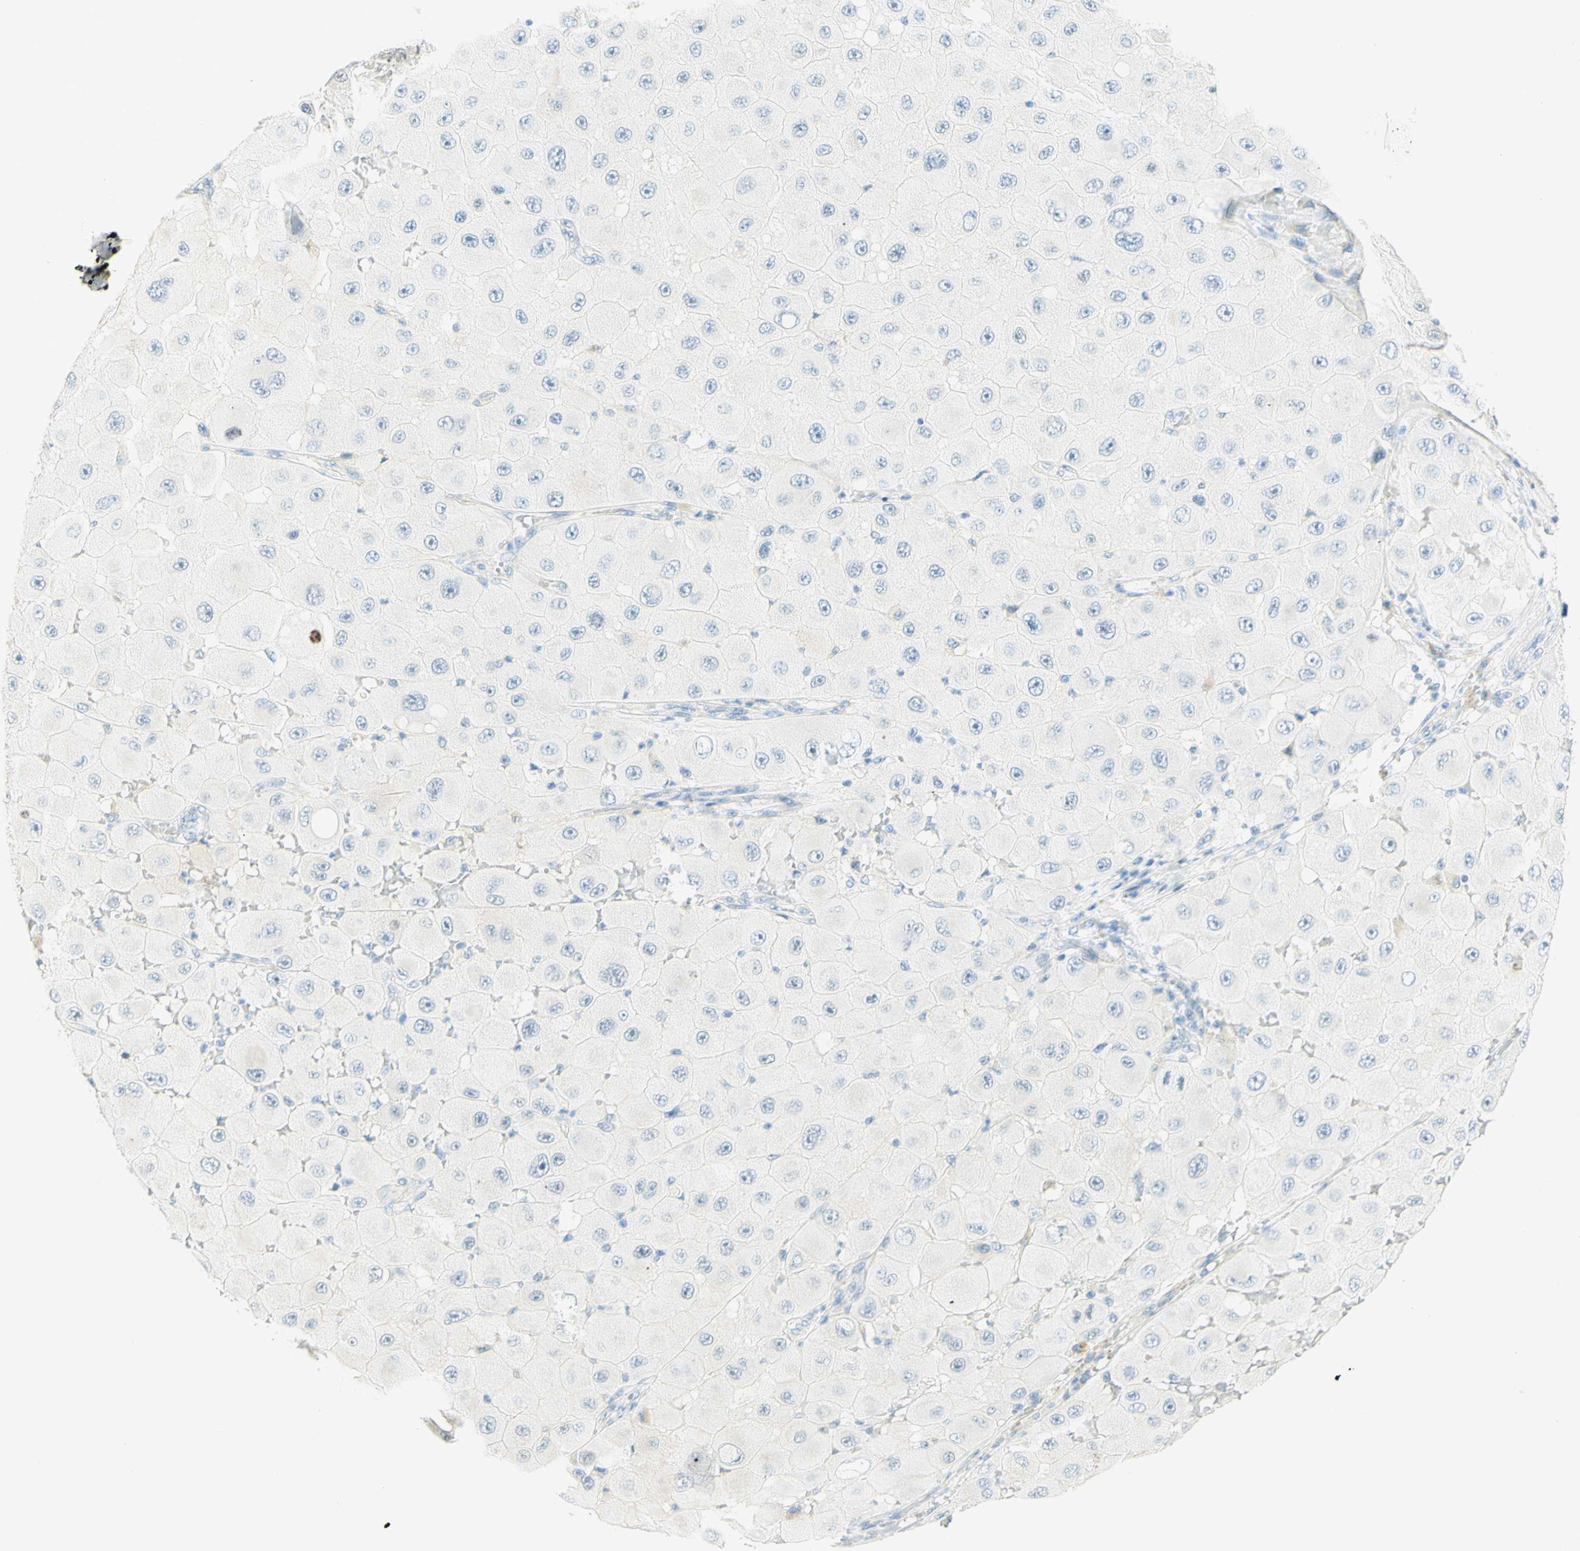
{"staining": {"intensity": "negative", "quantity": "none", "location": "none"}, "tissue": "melanoma", "cell_type": "Tumor cells", "image_type": "cancer", "snomed": [{"axis": "morphology", "description": "Malignant melanoma, NOS"}, {"axis": "topography", "description": "Skin"}], "caption": "Tumor cells are negative for brown protein staining in melanoma.", "gene": "TMEM132D", "patient": {"sex": "female", "age": 81}}